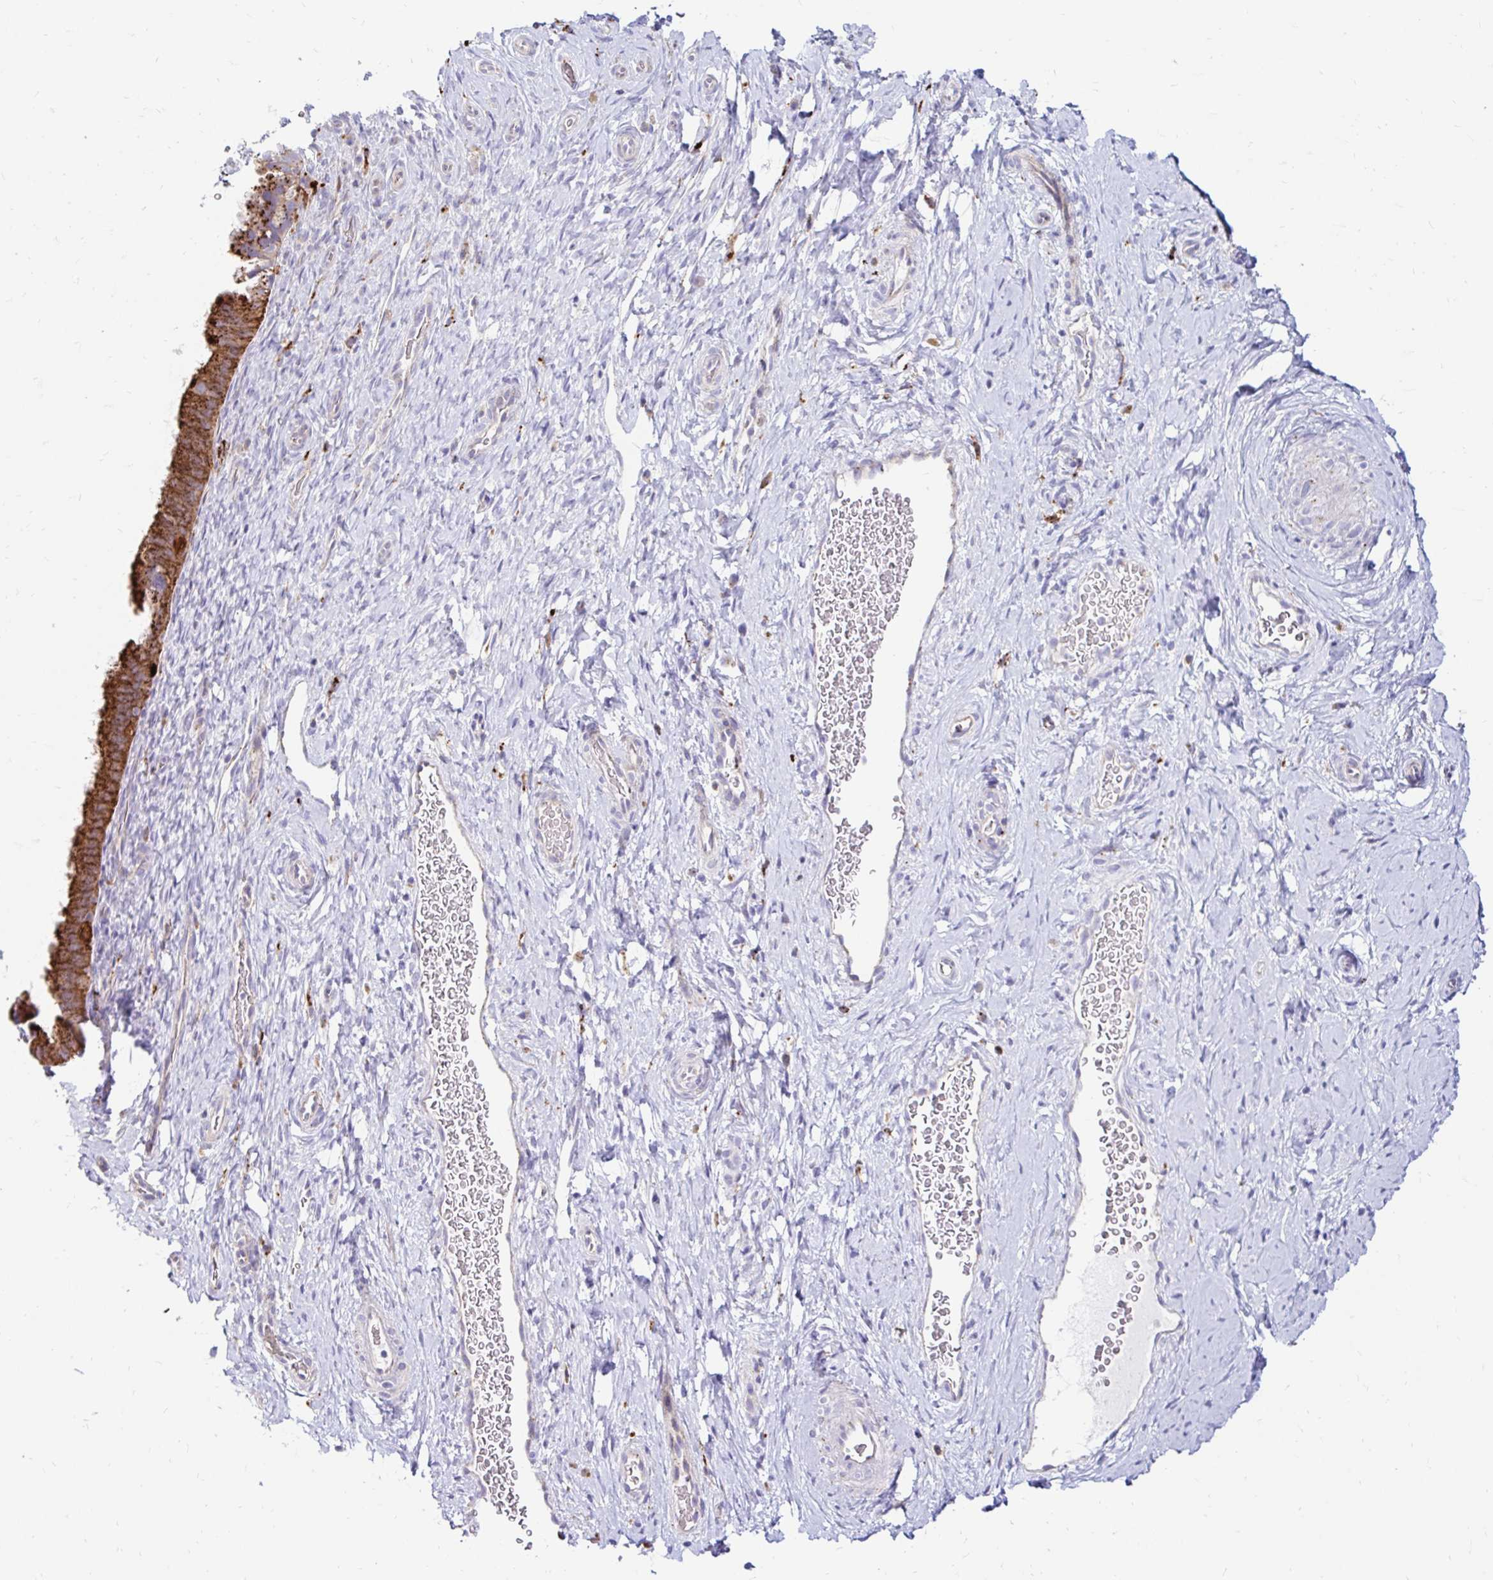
{"staining": {"intensity": "strong", "quantity": ">75%", "location": "cytoplasmic/membranous"}, "tissue": "cervix", "cell_type": "Glandular cells", "image_type": "normal", "snomed": [{"axis": "morphology", "description": "Normal tissue, NOS"}, {"axis": "topography", "description": "Cervix"}], "caption": "Cervix stained with immunohistochemistry displays strong cytoplasmic/membranous positivity in about >75% of glandular cells. Using DAB (3,3'-diaminobenzidine) (brown) and hematoxylin (blue) stains, captured at high magnification using brightfield microscopy.", "gene": "FUCA1", "patient": {"sex": "female", "age": 34}}